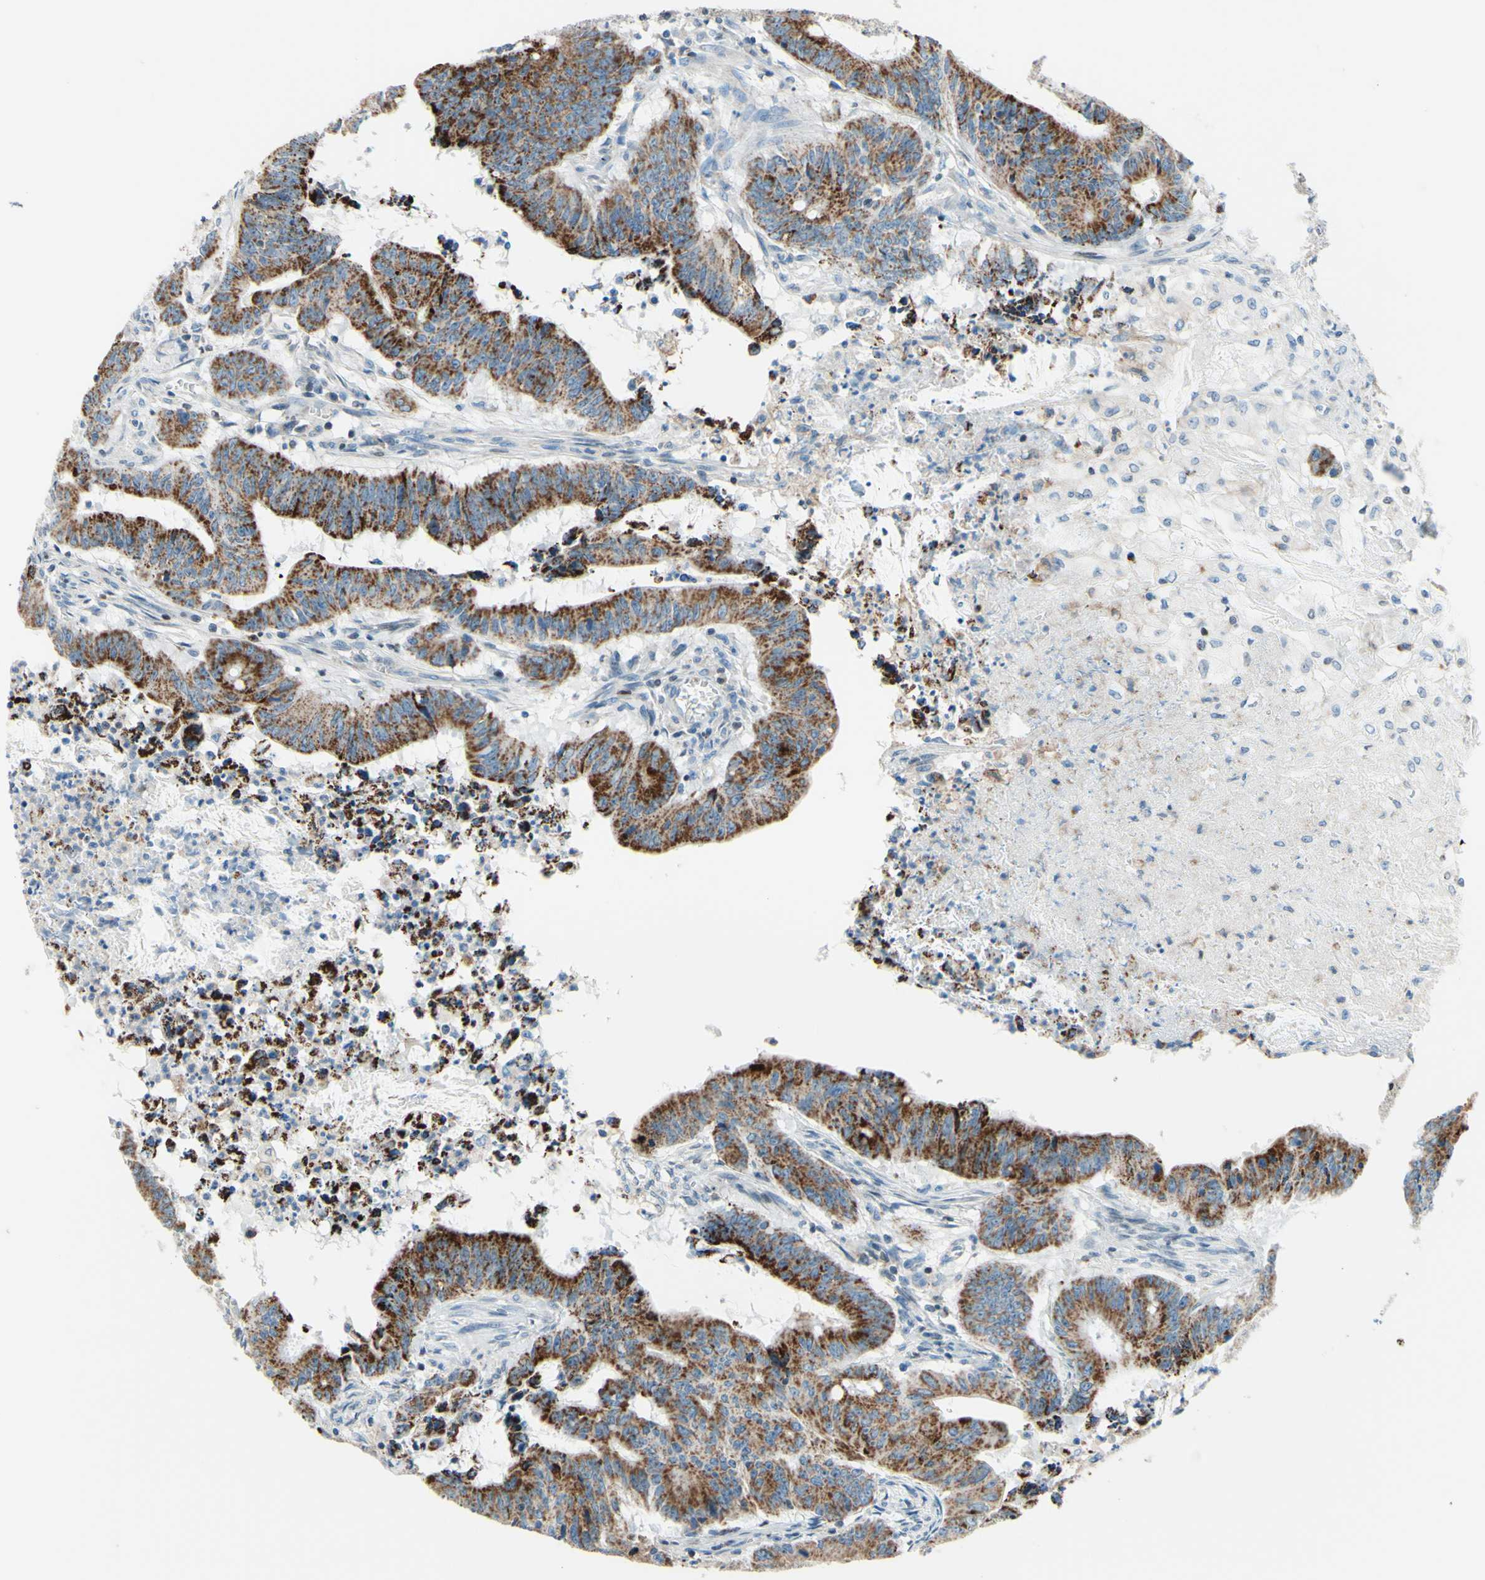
{"staining": {"intensity": "moderate", "quantity": ">75%", "location": "cytoplasmic/membranous"}, "tissue": "colorectal cancer", "cell_type": "Tumor cells", "image_type": "cancer", "snomed": [{"axis": "morphology", "description": "Adenocarcinoma, NOS"}, {"axis": "topography", "description": "Colon"}], "caption": "This histopathology image exhibits IHC staining of colorectal cancer, with medium moderate cytoplasmic/membranous positivity in about >75% of tumor cells.", "gene": "CBX7", "patient": {"sex": "male", "age": 45}}